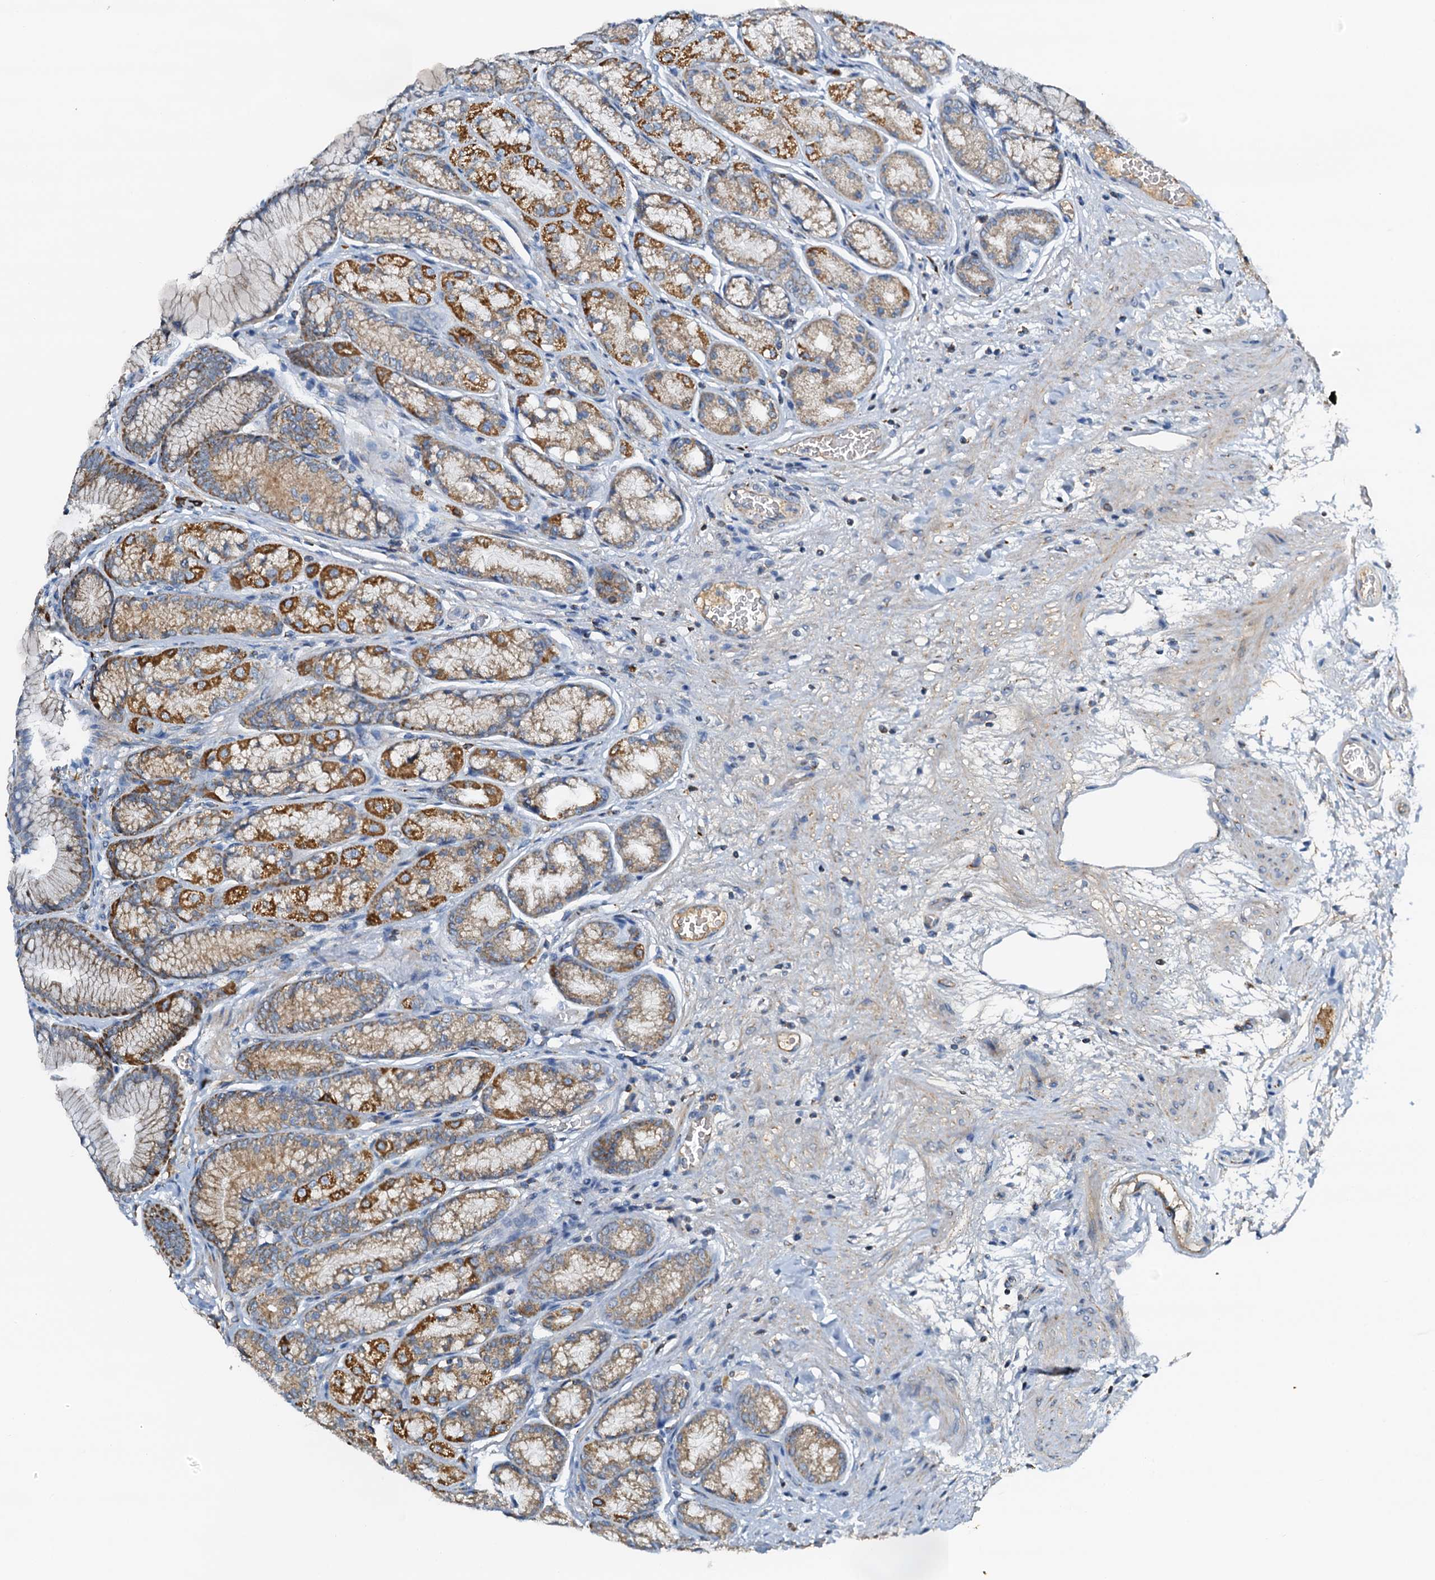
{"staining": {"intensity": "moderate", "quantity": ">75%", "location": "cytoplasmic/membranous"}, "tissue": "stomach", "cell_type": "Glandular cells", "image_type": "normal", "snomed": [{"axis": "morphology", "description": "Normal tissue, NOS"}, {"axis": "morphology", "description": "Adenocarcinoma, NOS"}, {"axis": "morphology", "description": "Adenocarcinoma, High grade"}, {"axis": "topography", "description": "Stomach, upper"}, {"axis": "topography", "description": "Stomach"}], "caption": "A histopathology image of human stomach stained for a protein exhibits moderate cytoplasmic/membranous brown staining in glandular cells.", "gene": "POC1A", "patient": {"sex": "female", "age": 65}}